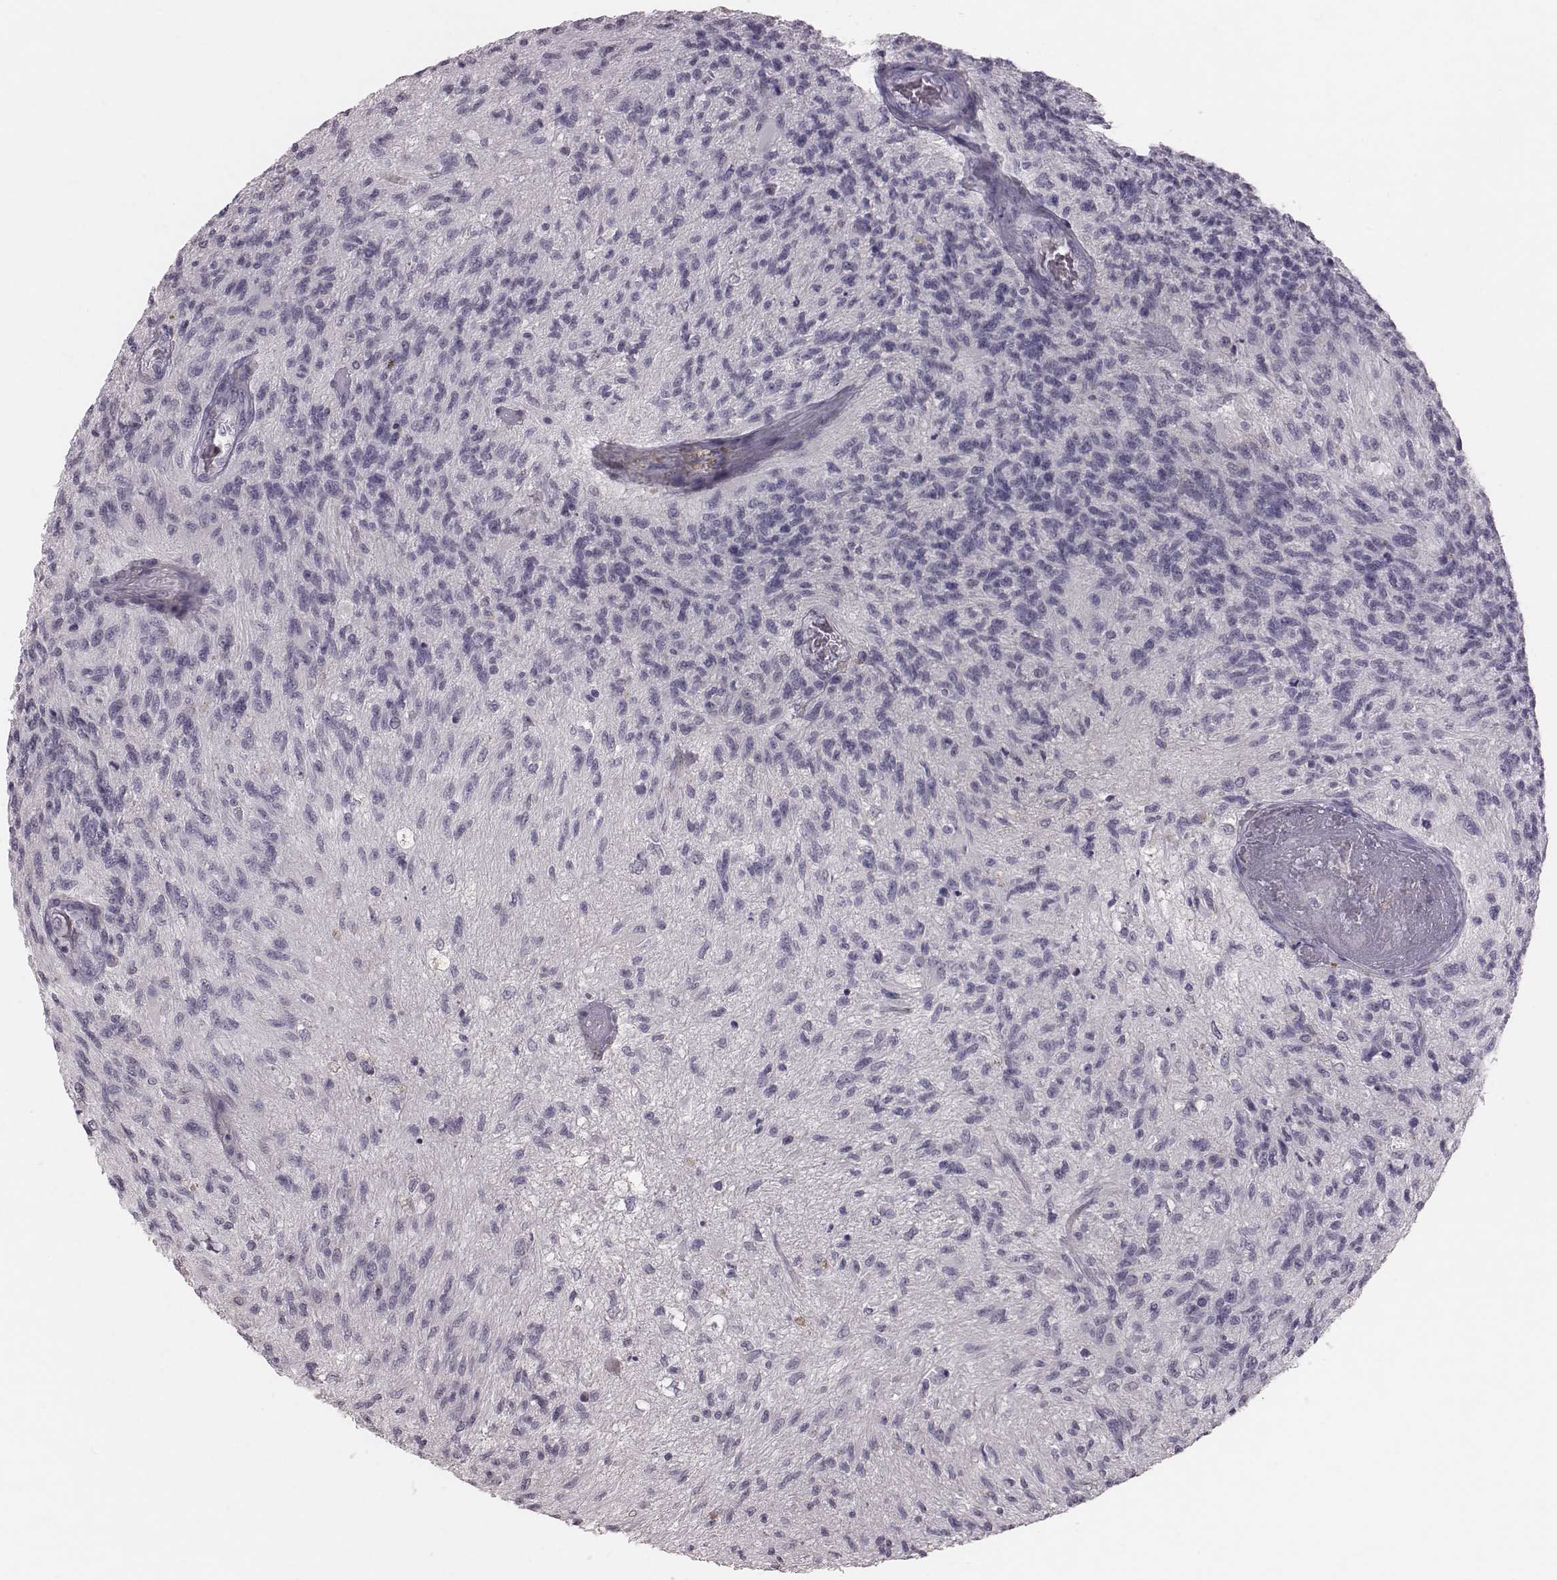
{"staining": {"intensity": "negative", "quantity": "none", "location": "none"}, "tissue": "glioma", "cell_type": "Tumor cells", "image_type": "cancer", "snomed": [{"axis": "morphology", "description": "Glioma, malignant, High grade"}, {"axis": "topography", "description": "Brain"}], "caption": "An image of human glioma is negative for staining in tumor cells.", "gene": "CFTR", "patient": {"sex": "male", "age": 56}}